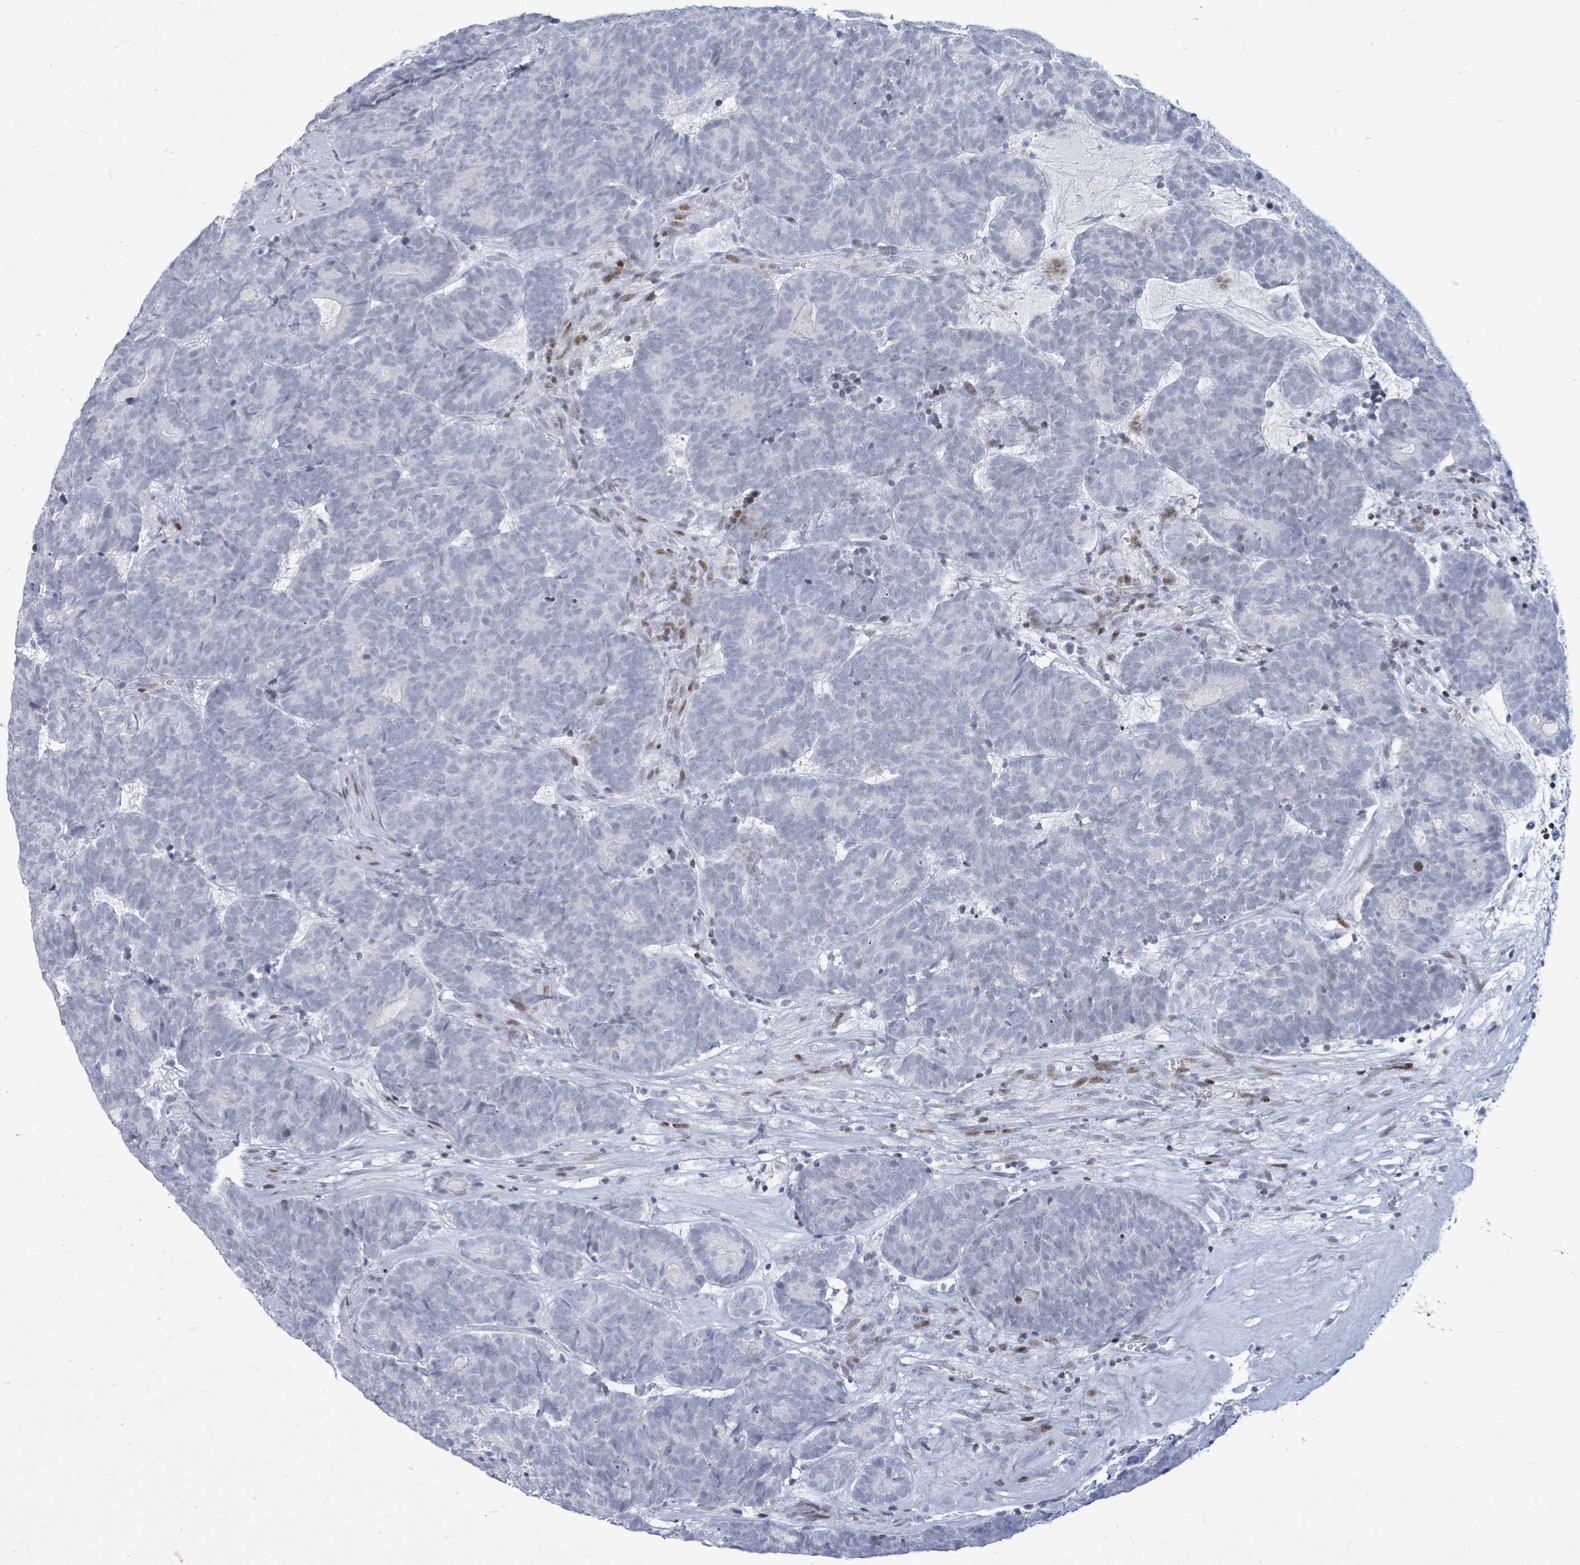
{"staining": {"intensity": "negative", "quantity": "none", "location": "none"}, "tissue": "head and neck cancer", "cell_type": "Tumor cells", "image_type": "cancer", "snomed": [{"axis": "morphology", "description": "Adenocarcinoma, NOS"}, {"axis": "topography", "description": "Head-Neck"}], "caption": "This is a micrograph of immunohistochemistry (IHC) staining of head and neck cancer (adenocarcinoma), which shows no staining in tumor cells. (DAB immunohistochemistry visualized using brightfield microscopy, high magnification).", "gene": "MALL", "patient": {"sex": "female", "age": 81}}